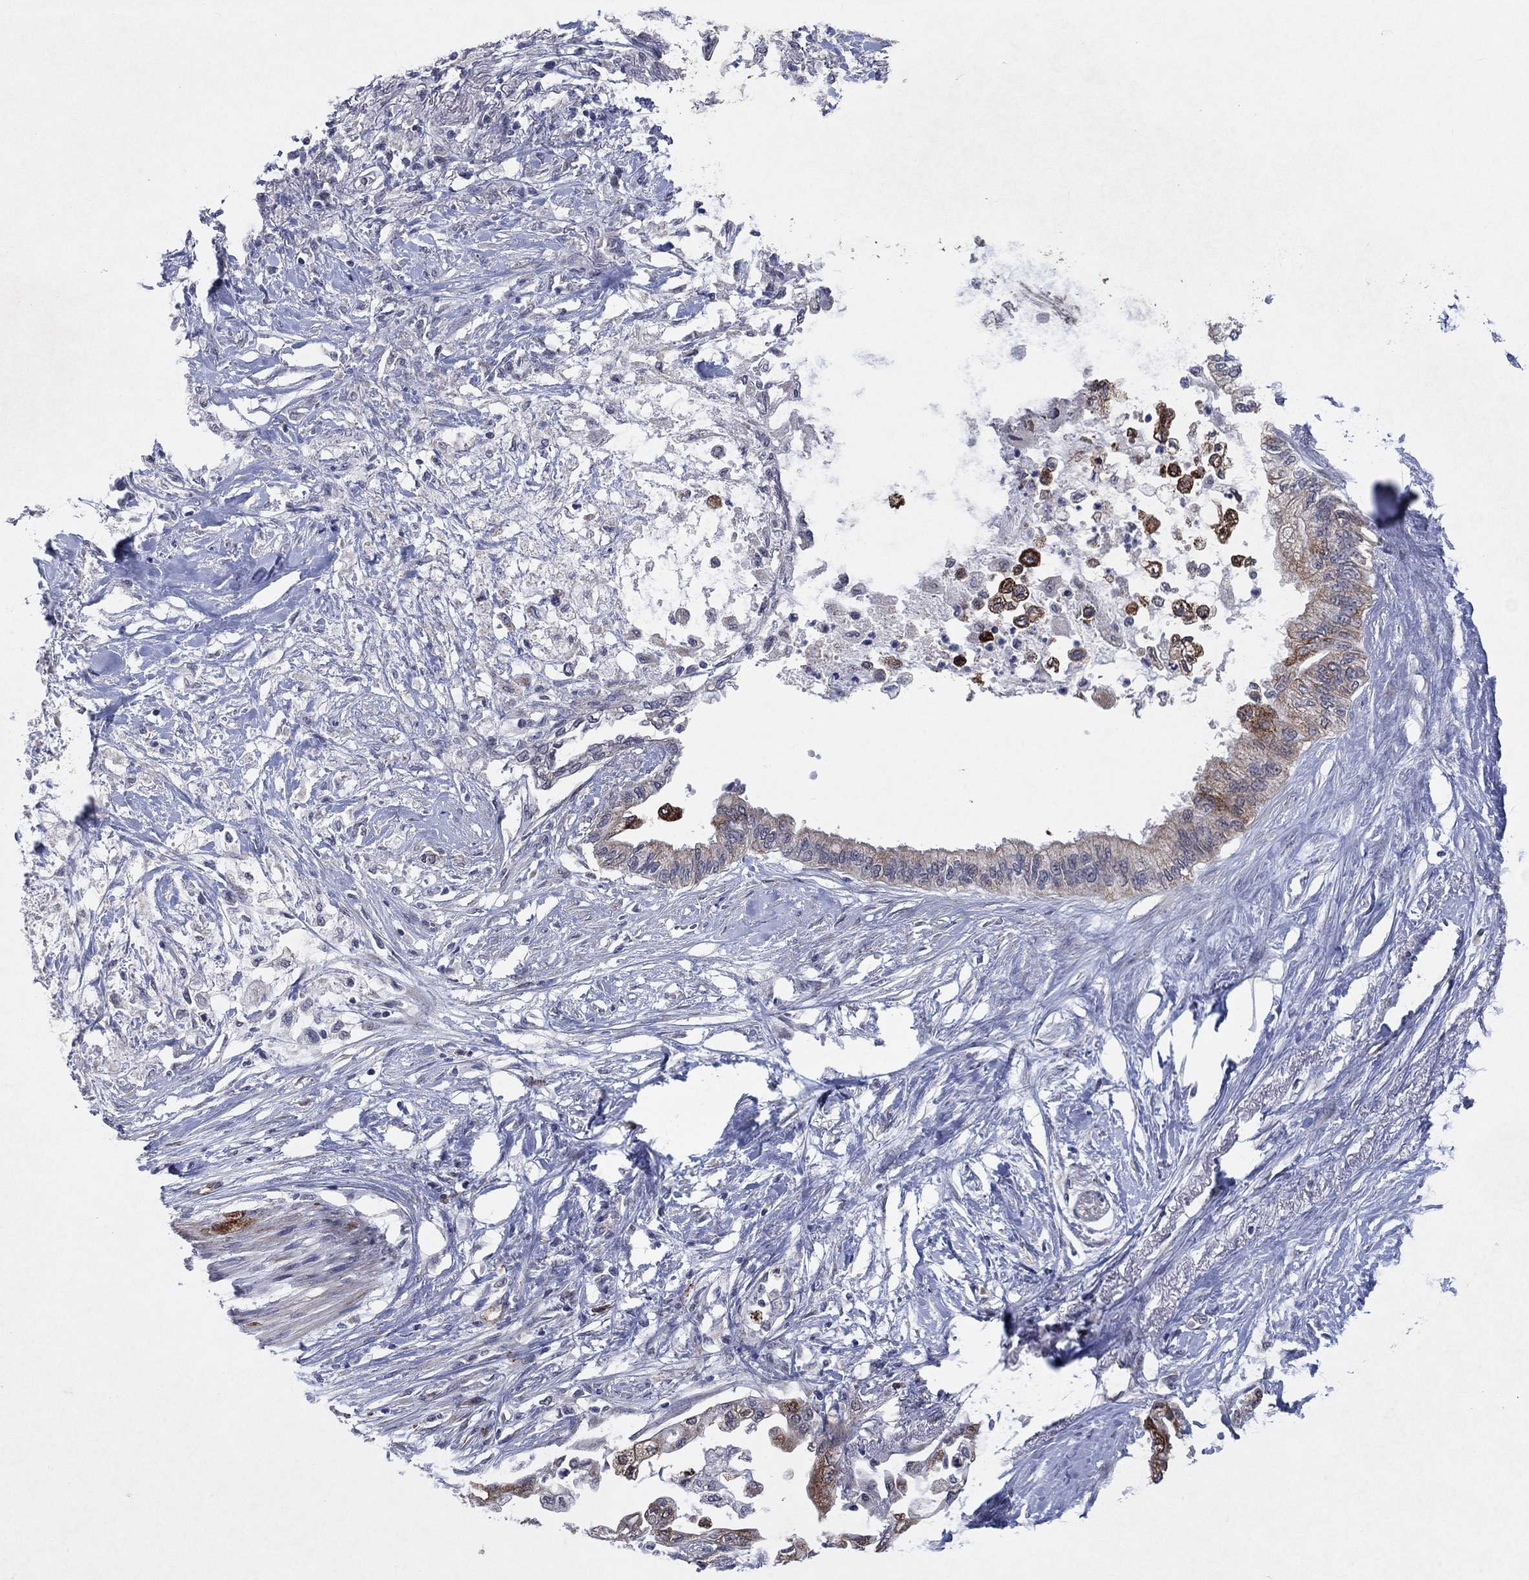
{"staining": {"intensity": "strong", "quantity": "<25%", "location": "cytoplasmic/membranous"}, "tissue": "pancreatic cancer", "cell_type": "Tumor cells", "image_type": "cancer", "snomed": [{"axis": "morphology", "description": "Normal tissue, NOS"}, {"axis": "morphology", "description": "Adenocarcinoma, NOS"}, {"axis": "topography", "description": "Pancreas"}, {"axis": "topography", "description": "Duodenum"}], "caption": "DAB immunohistochemical staining of human pancreatic cancer exhibits strong cytoplasmic/membranous protein staining in about <25% of tumor cells.", "gene": "SDC1", "patient": {"sex": "female", "age": 60}}